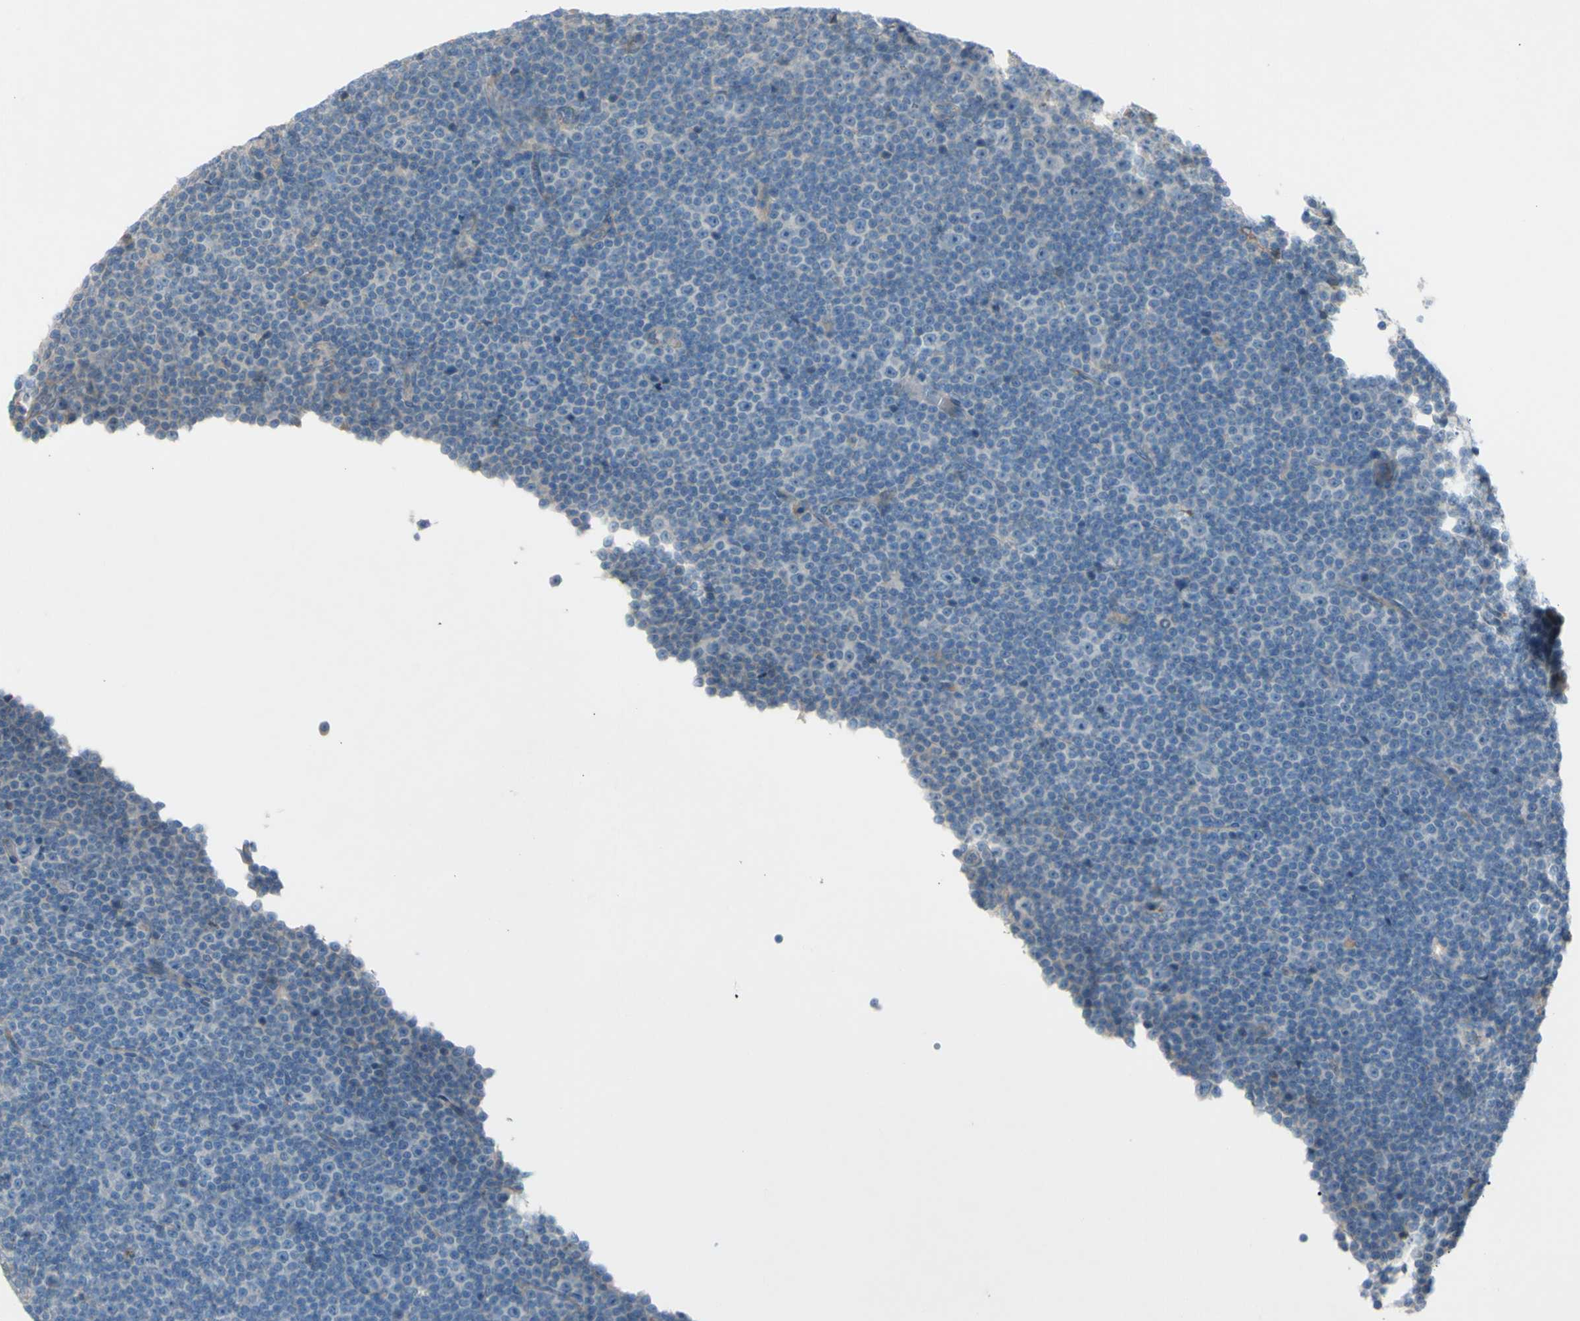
{"staining": {"intensity": "negative", "quantity": "none", "location": "none"}, "tissue": "lymphoma", "cell_type": "Tumor cells", "image_type": "cancer", "snomed": [{"axis": "morphology", "description": "Malignant lymphoma, non-Hodgkin's type, Low grade"}, {"axis": "topography", "description": "Lymph node"}], "caption": "An IHC micrograph of malignant lymphoma, non-Hodgkin's type (low-grade) is shown. There is no staining in tumor cells of malignant lymphoma, non-Hodgkin's type (low-grade). Brightfield microscopy of IHC stained with DAB (brown) and hematoxylin (blue), captured at high magnification.", "gene": "ATRN", "patient": {"sex": "female", "age": 67}}